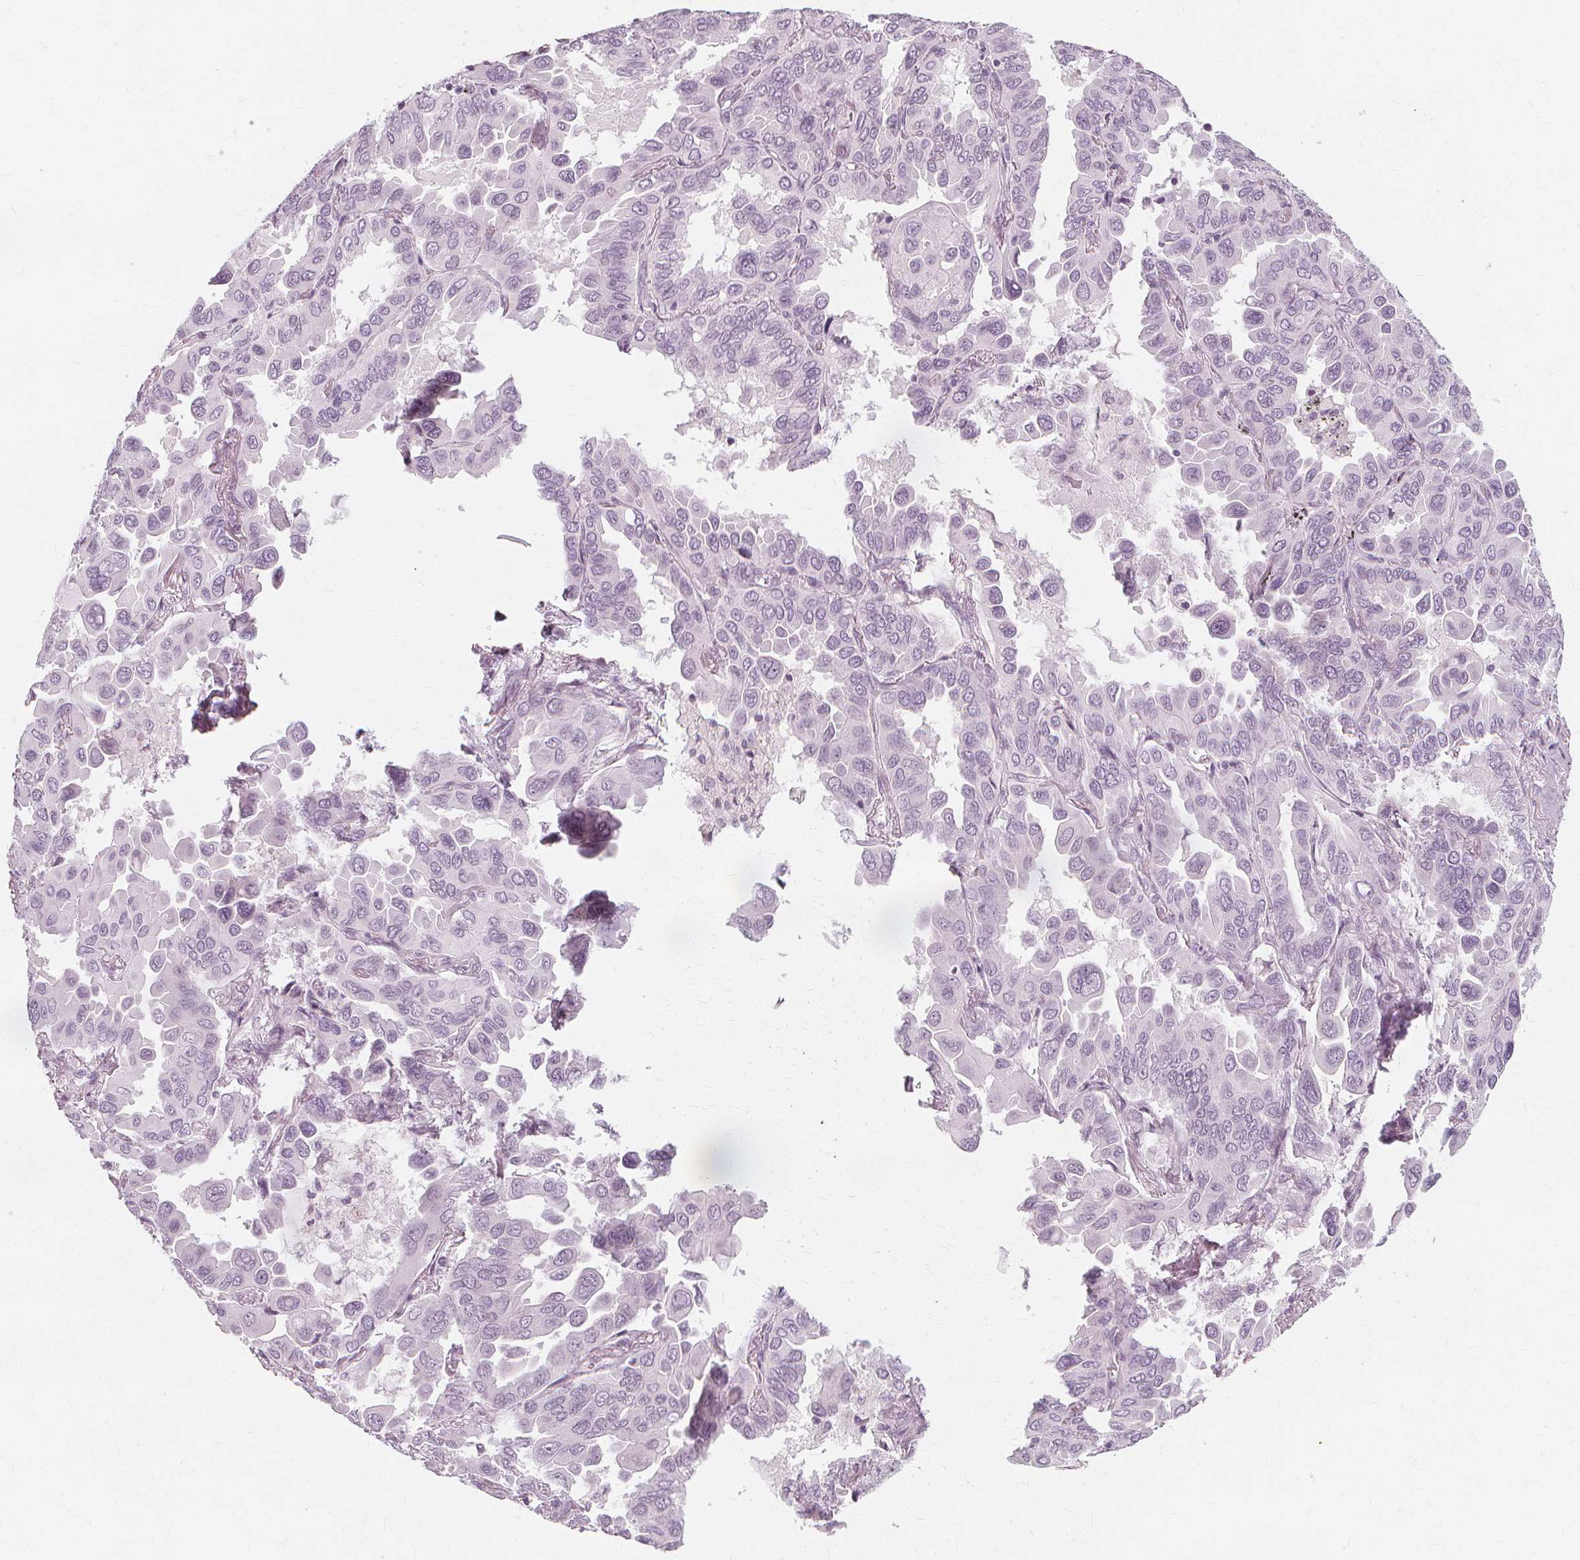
{"staining": {"intensity": "negative", "quantity": "none", "location": "none"}, "tissue": "lung cancer", "cell_type": "Tumor cells", "image_type": "cancer", "snomed": [{"axis": "morphology", "description": "Adenocarcinoma, NOS"}, {"axis": "topography", "description": "Lung"}], "caption": "Immunohistochemistry photomicrograph of neoplastic tissue: human lung cancer (adenocarcinoma) stained with DAB reveals no significant protein positivity in tumor cells.", "gene": "NXPE1", "patient": {"sex": "male", "age": 64}}